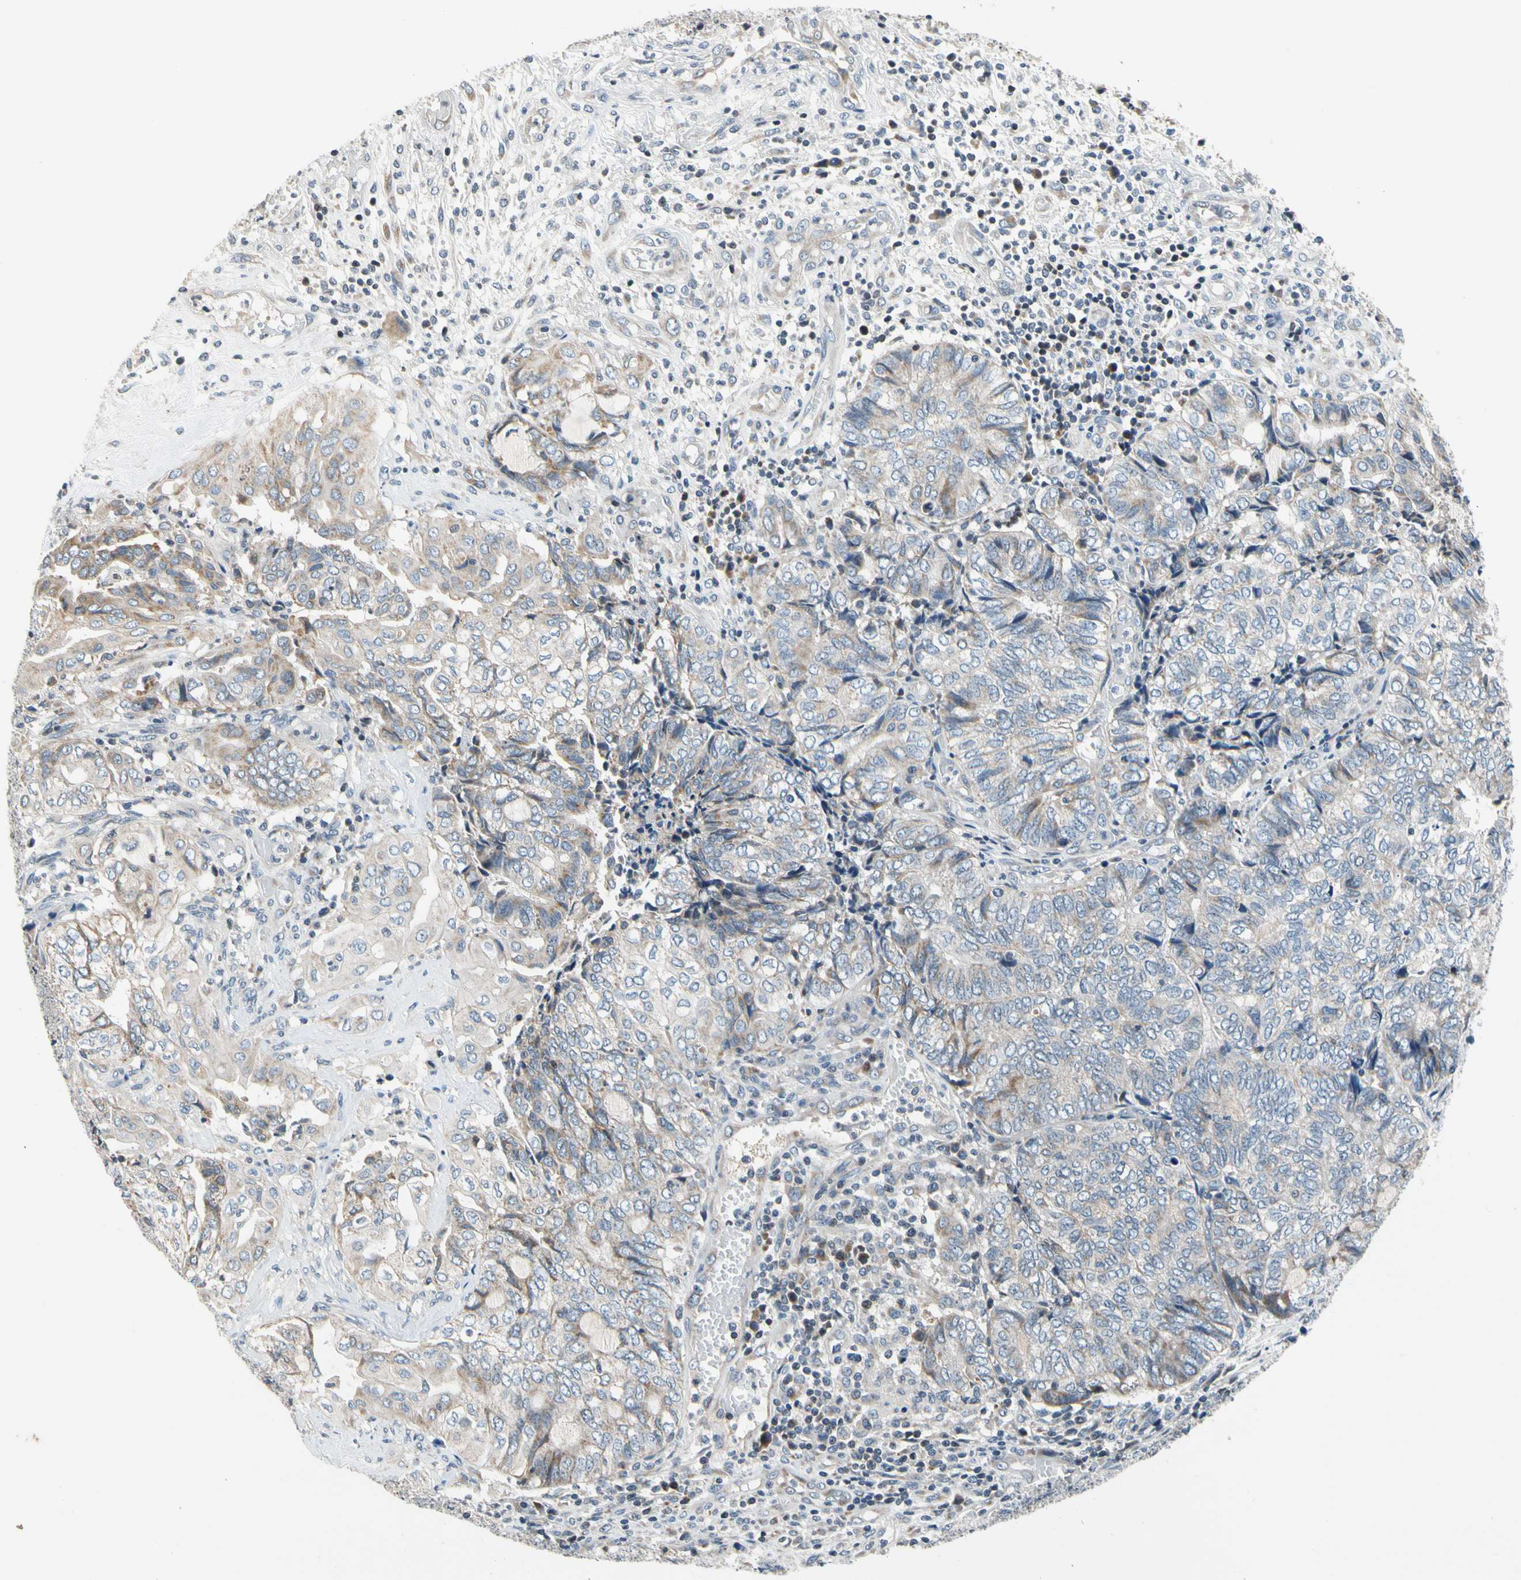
{"staining": {"intensity": "negative", "quantity": "none", "location": "none"}, "tissue": "endometrial cancer", "cell_type": "Tumor cells", "image_type": "cancer", "snomed": [{"axis": "morphology", "description": "Adenocarcinoma, NOS"}, {"axis": "topography", "description": "Uterus"}, {"axis": "topography", "description": "Endometrium"}], "caption": "Immunohistochemistry (IHC) image of endometrial cancer stained for a protein (brown), which displays no expression in tumor cells. Brightfield microscopy of immunohistochemistry (IHC) stained with DAB (brown) and hematoxylin (blue), captured at high magnification.", "gene": "SOX30", "patient": {"sex": "female", "age": 70}}